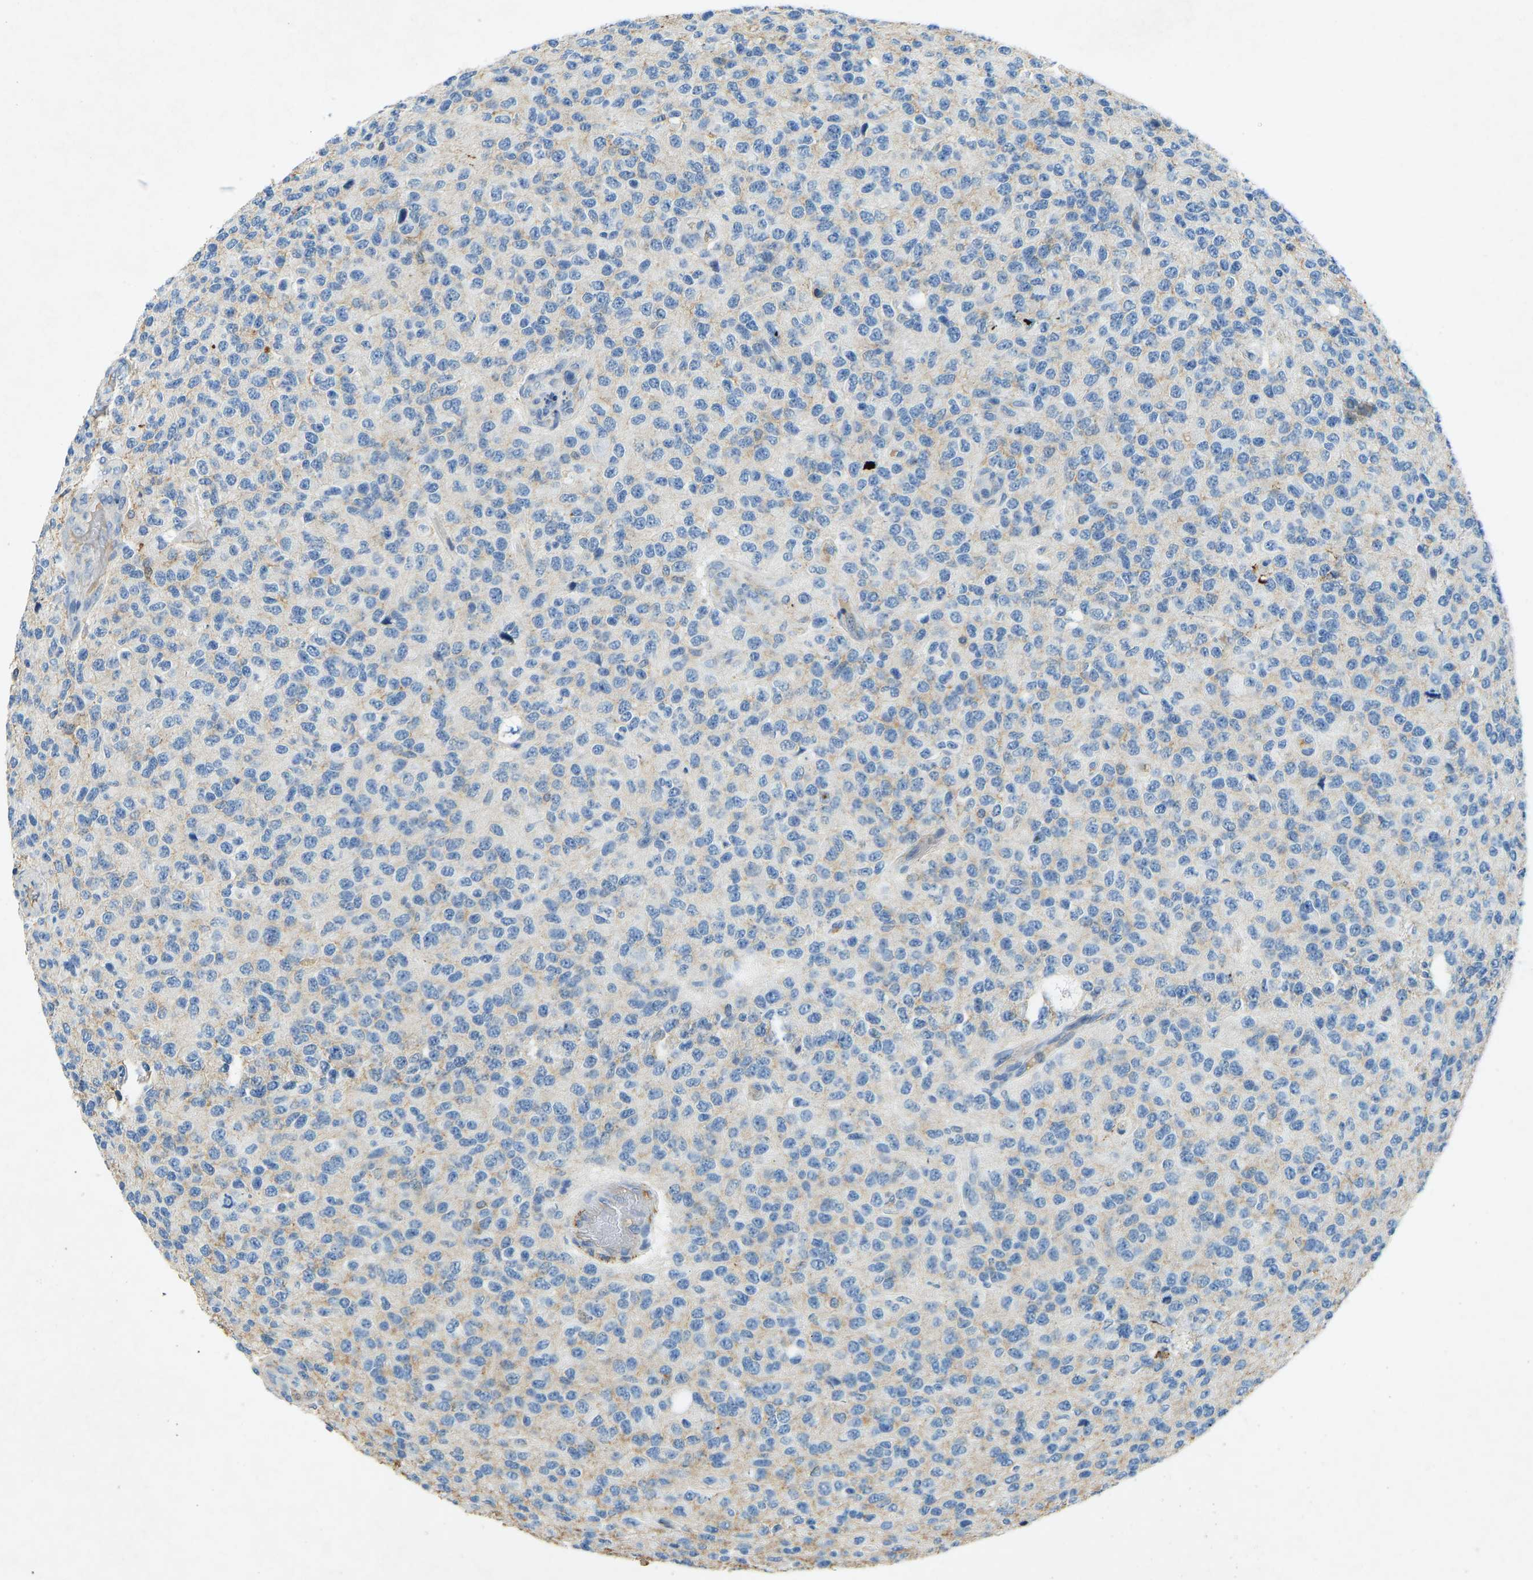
{"staining": {"intensity": "negative", "quantity": "none", "location": "none"}, "tissue": "glioma", "cell_type": "Tumor cells", "image_type": "cancer", "snomed": [{"axis": "morphology", "description": "Glioma, malignant, High grade"}, {"axis": "topography", "description": "pancreas cauda"}], "caption": "Immunohistochemistry (IHC) image of neoplastic tissue: glioma stained with DAB (3,3'-diaminobenzidine) shows no significant protein staining in tumor cells.", "gene": "THBS4", "patient": {"sex": "male", "age": 60}}